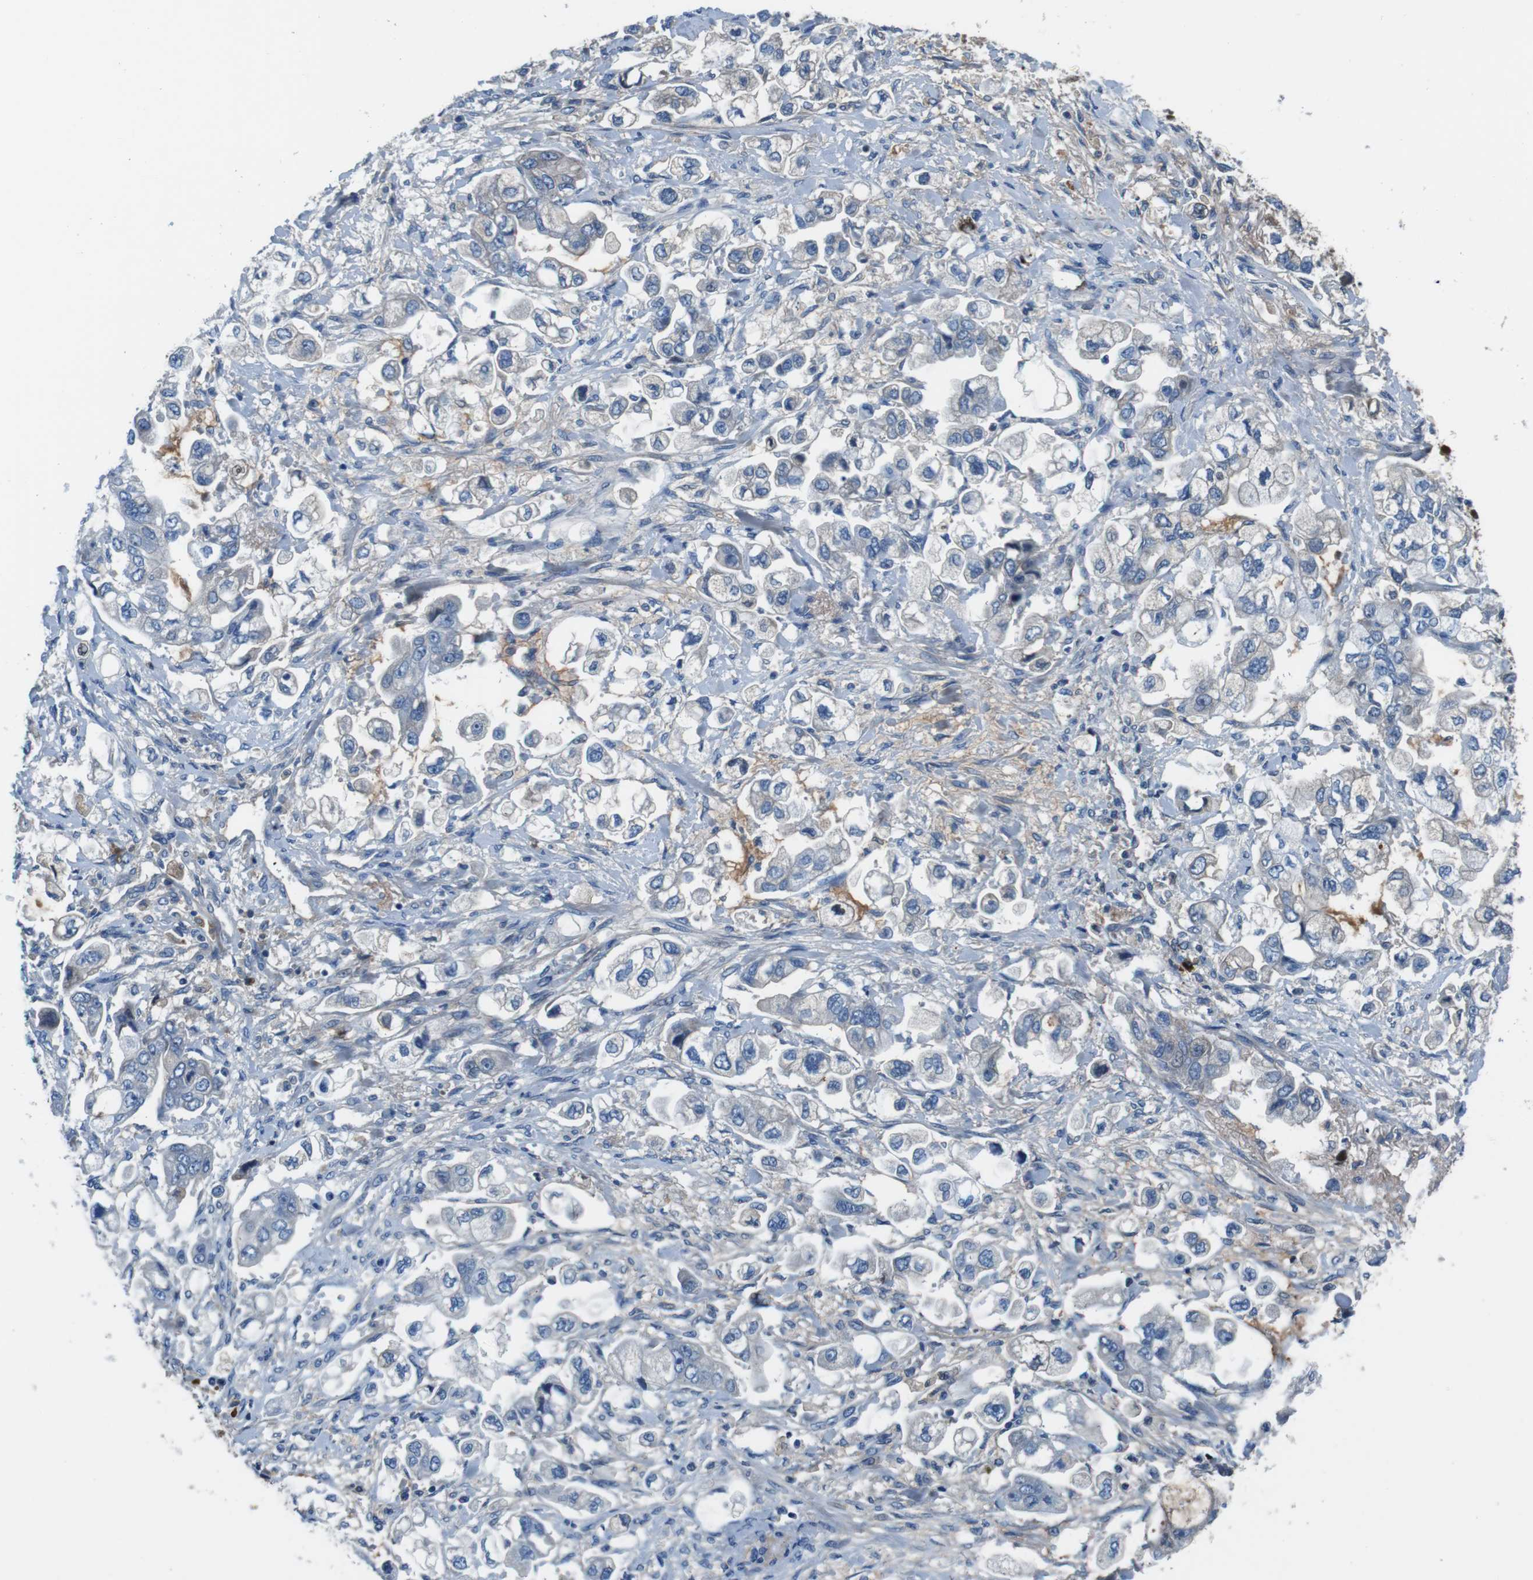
{"staining": {"intensity": "negative", "quantity": "none", "location": "none"}, "tissue": "stomach cancer", "cell_type": "Tumor cells", "image_type": "cancer", "snomed": [{"axis": "morphology", "description": "Normal tissue, NOS"}, {"axis": "morphology", "description": "Adenocarcinoma, NOS"}, {"axis": "topography", "description": "Stomach"}], "caption": "Immunohistochemical staining of human stomach cancer reveals no significant expression in tumor cells. The staining is performed using DAB (3,3'-diaminobenzidine) brown chromogen with nuclei counter-stained in using hematoxylin.", "gene": "IGKC", "patient": {"sex": "male", "age": 62}}